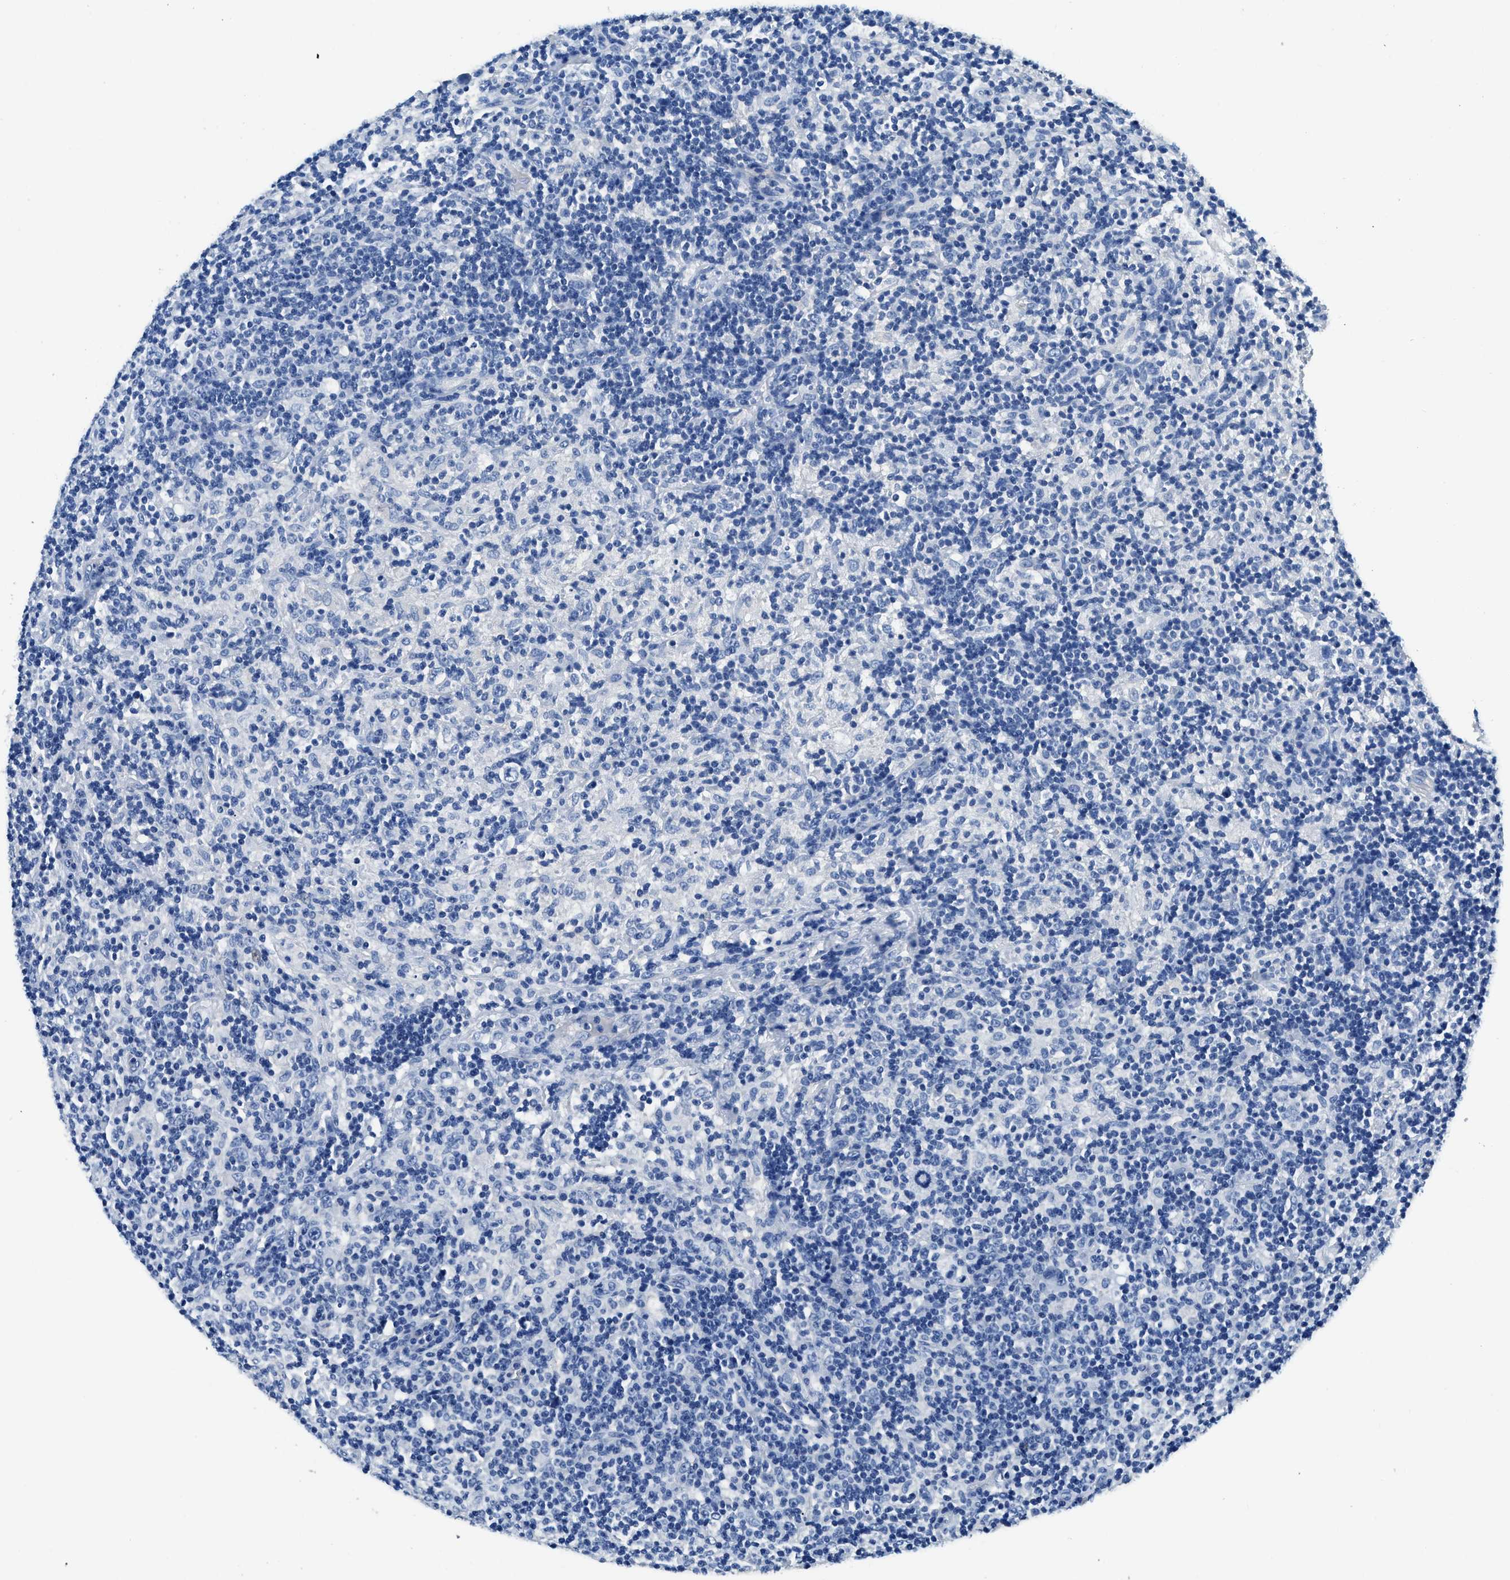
{"staining": {"intensity": "negative", "quantity": "none", "location": "none"}, "tissue": "lymphoma", "cell_type": "Tumor cells", "image_type": "cancer", "snomed": [{"axis": "morphology", "description": "Hodgkin's disease, NOS"}, {"axis": "topography", "description": "Lymph node"}], "caption": "A histopathology image of Hodgkin's disease stained for a protein demonstrates no brown staining in tumor cells. (DAB (3,3'-diaminobenzidine) immunohistochemistry, high magnification).", "gene": "MIB1", "patient": {"sex": "male", "age": 70}}